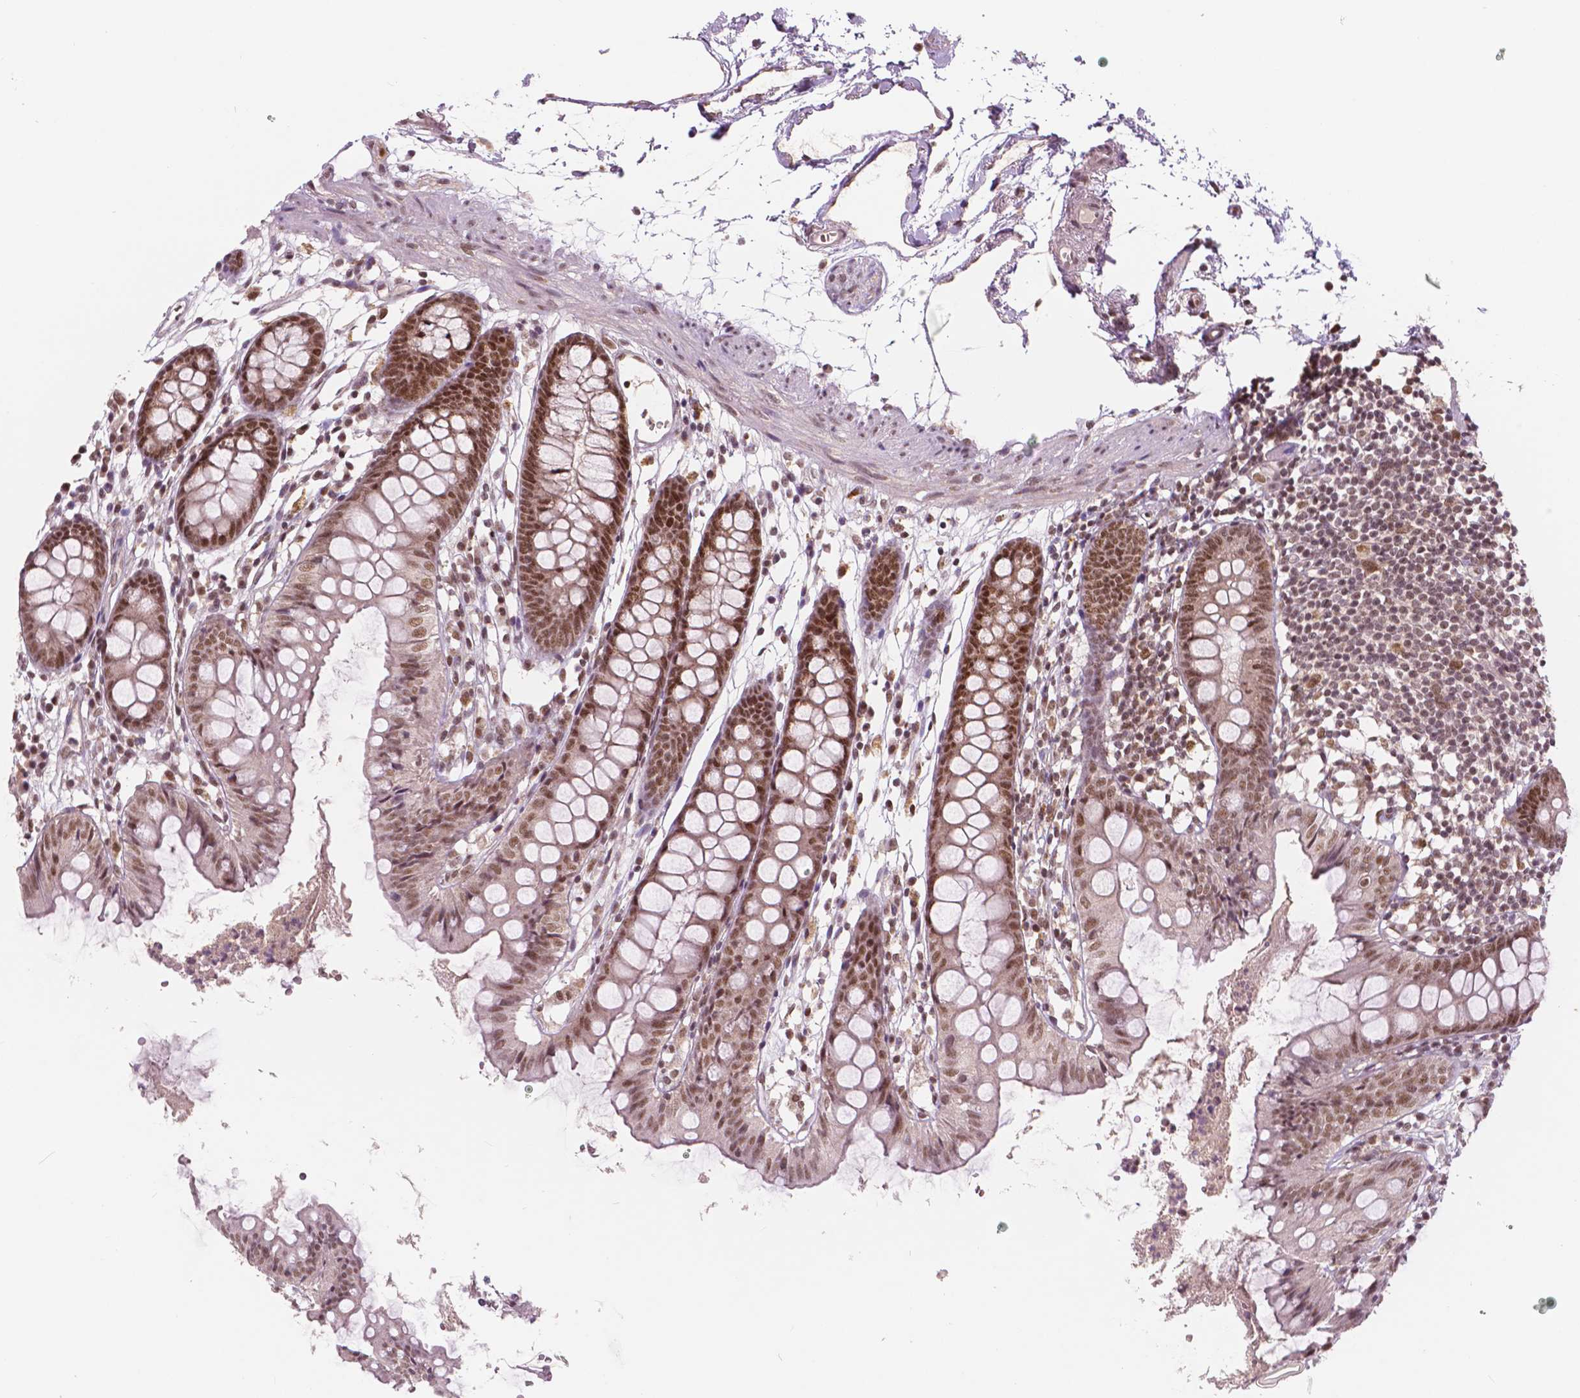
{"staining": {"intensity": "weak", "quantity": "25%-75%", "location": "cytoplasmic/membranous,nuclear"}, "tissue": "colon", "cell_type": "Endothelial cells", "image_type": "normal", "snomed": [{"axis": "morphology", "description": "Normal tissue, NOS"}, {"axis": "topography", "description": "Colon"}], "caption": "Unremarkable colon shows weak cytoplasmic/membranous,nuclear expression in about 25%-75% of endothelial cells, visualized by immunohistochemistry. Using DAB (3,3'-diaminobenzidine) (brown) and hematoxylin (blue) stains, captured at high magnification using brightfield microscopy.", "gene": "NSD2", "patient": {"sex": "female", "age": 84}}